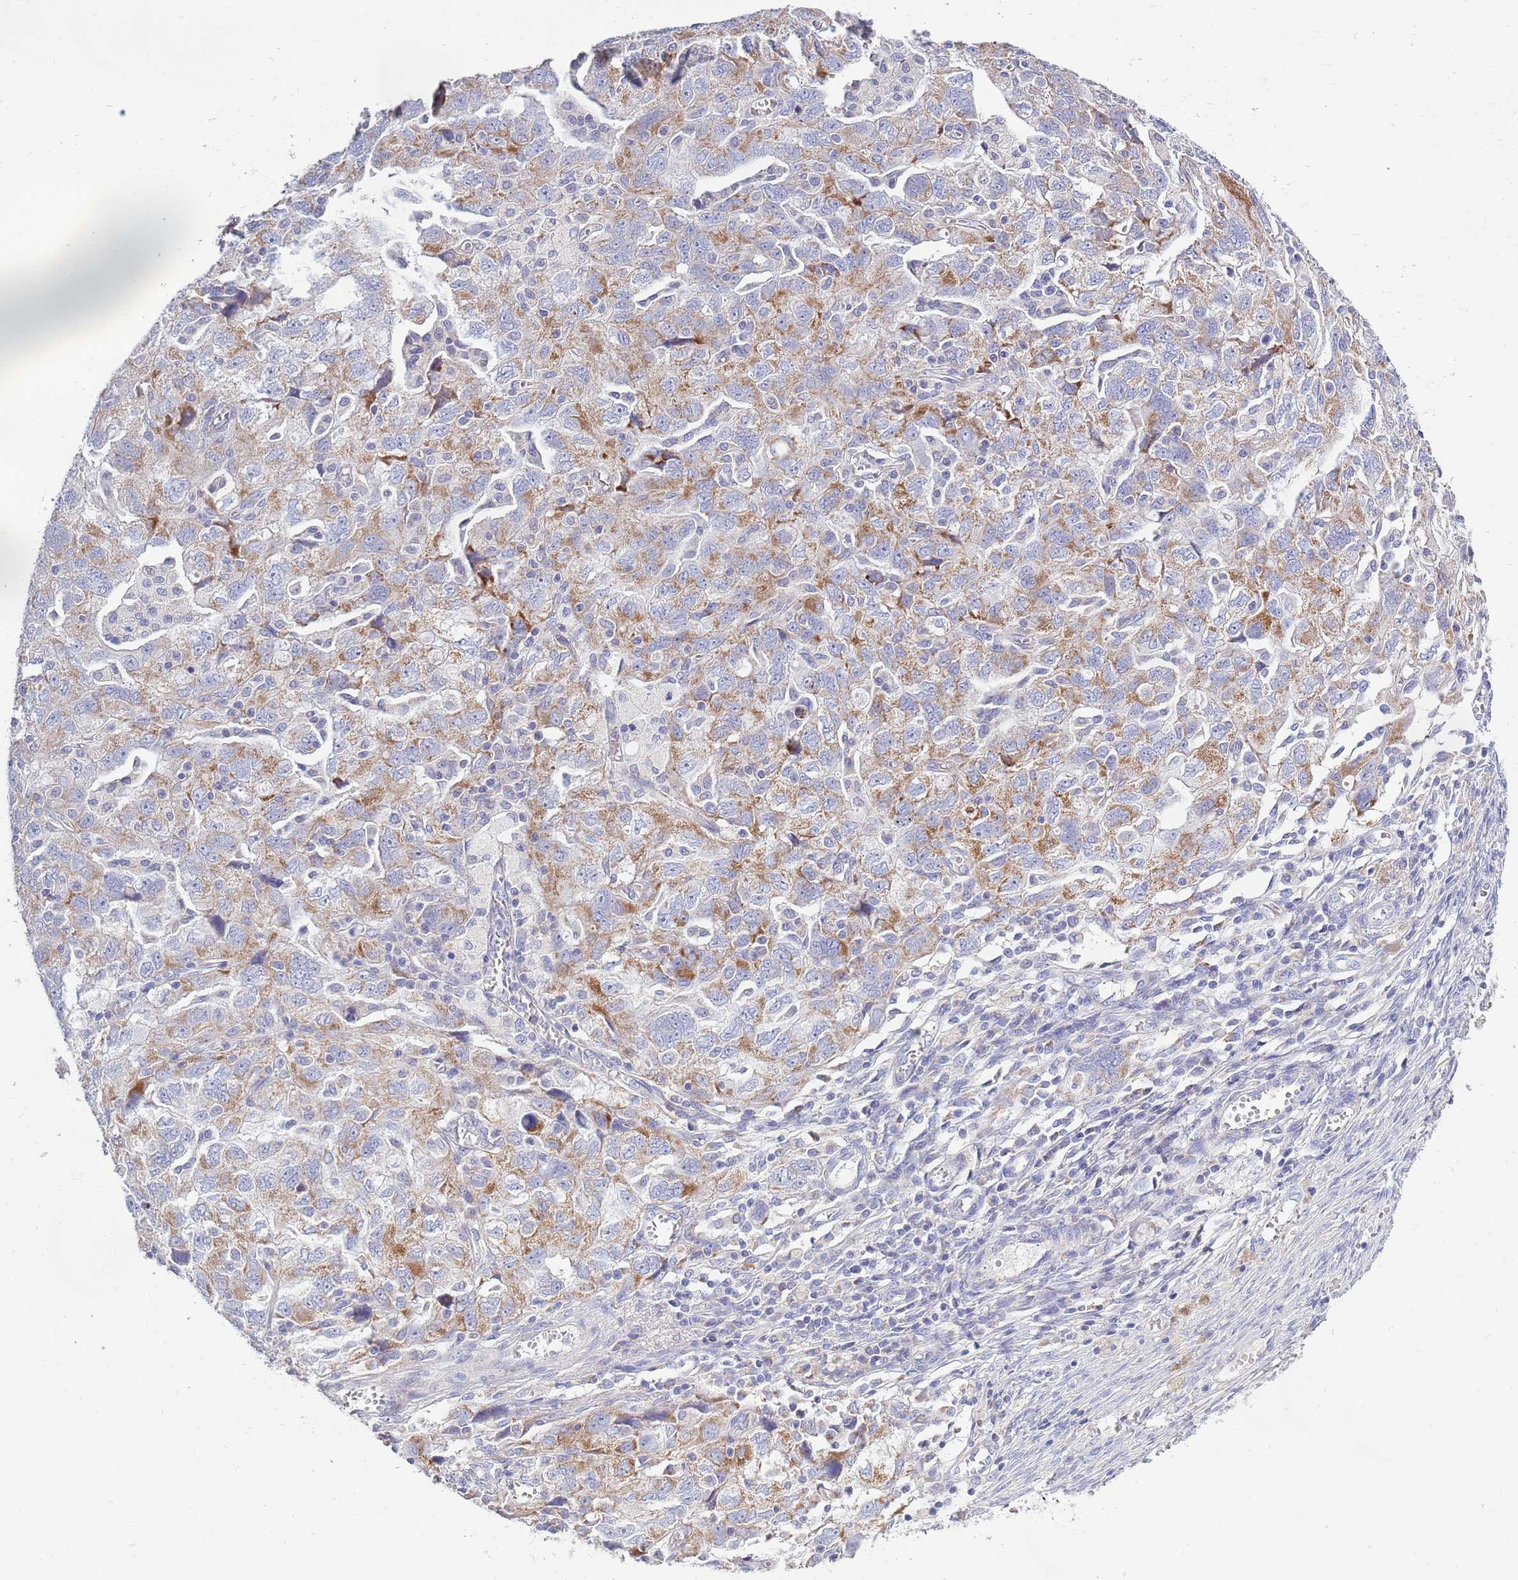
{"staining": {"intensity": "moderate", "quantity": "25%-75%", "location": "cytoplasmic/membranous"}, "tissue": "ovarian cancer", "cell_type": "Tumor cells", "image_type": "cancer", "snomed": [{"axis": "morphology", "description": "Carcinoma, NOS"}, {"axis": "morphology", "description": "Cystadenocarcinoma, serous, NOS"}, {"axis": "topography", "description": "Ovary"}], "caption": "An immunohistochemistry (IHC) image of tumor tissue is shown. Protein staining in brown shows moderate cytoplasmic/membranous positivity in ovarian carcinoma within tumor cells.", "gene": "EMC8", "patient": {"sex": "female", "age": 69}}